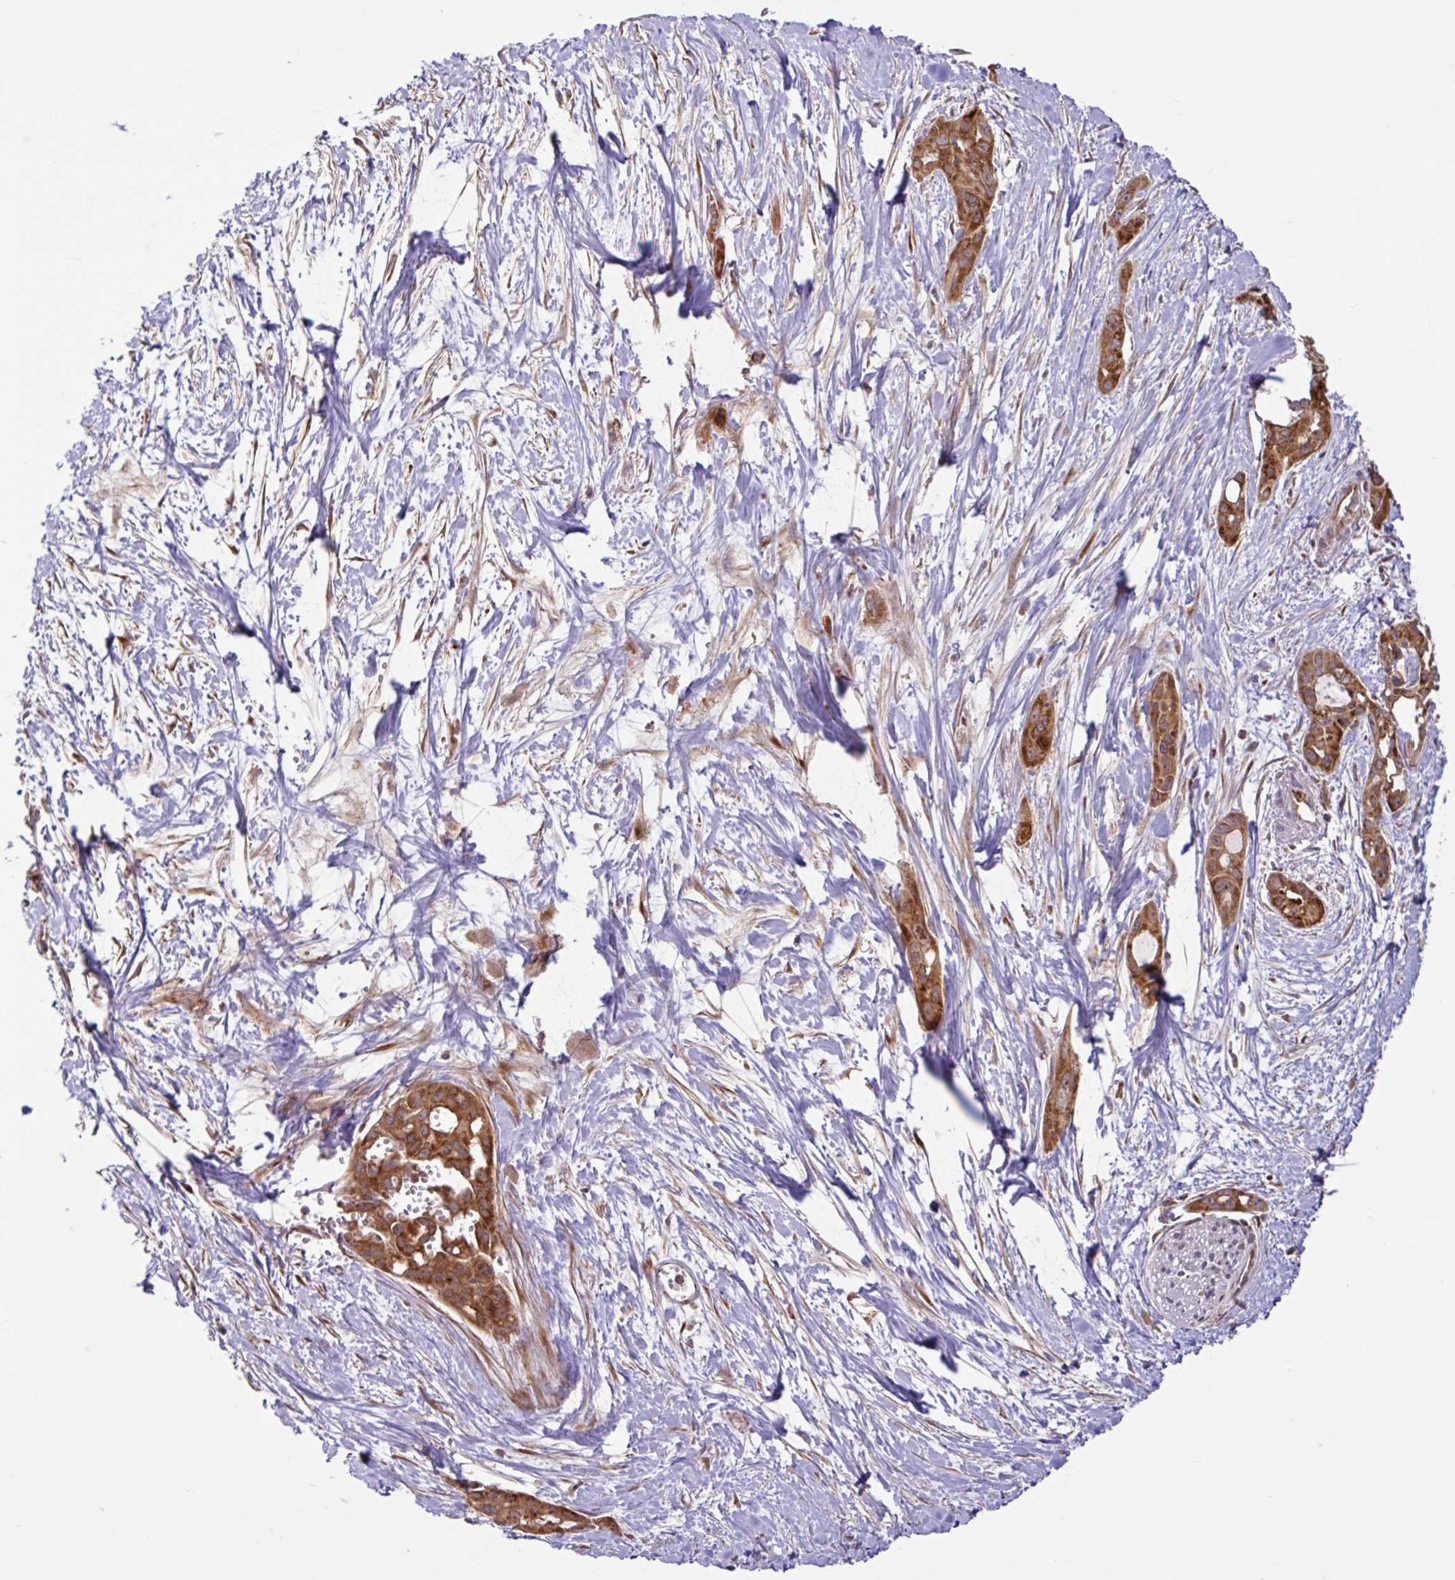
{"staining": {"intensity": "moderate", "quantity": ">75%", "location": "cytoplasmic/membranous"}, "tissue": "pancreatic cancer", "cell_type": "Tumor cells", "image_type": "cancer", "snomed": [{"axis": "morphology", "description": "Adenocarcinoma, NOS"}, {"axis": "topography", "description": "Pancreas"}], "caption": "This histopathology image reveals pancreatic cancer (adenocarcinoma) stained with immunohistochemistry to label a protein in brown. The cytoplasmic/membranous of tumor cells show moderate positivity for the protein. Nuclei are counter-stained blue.", "gene": "NTPCR", "patient": {"sex": "female", "age": 50}}